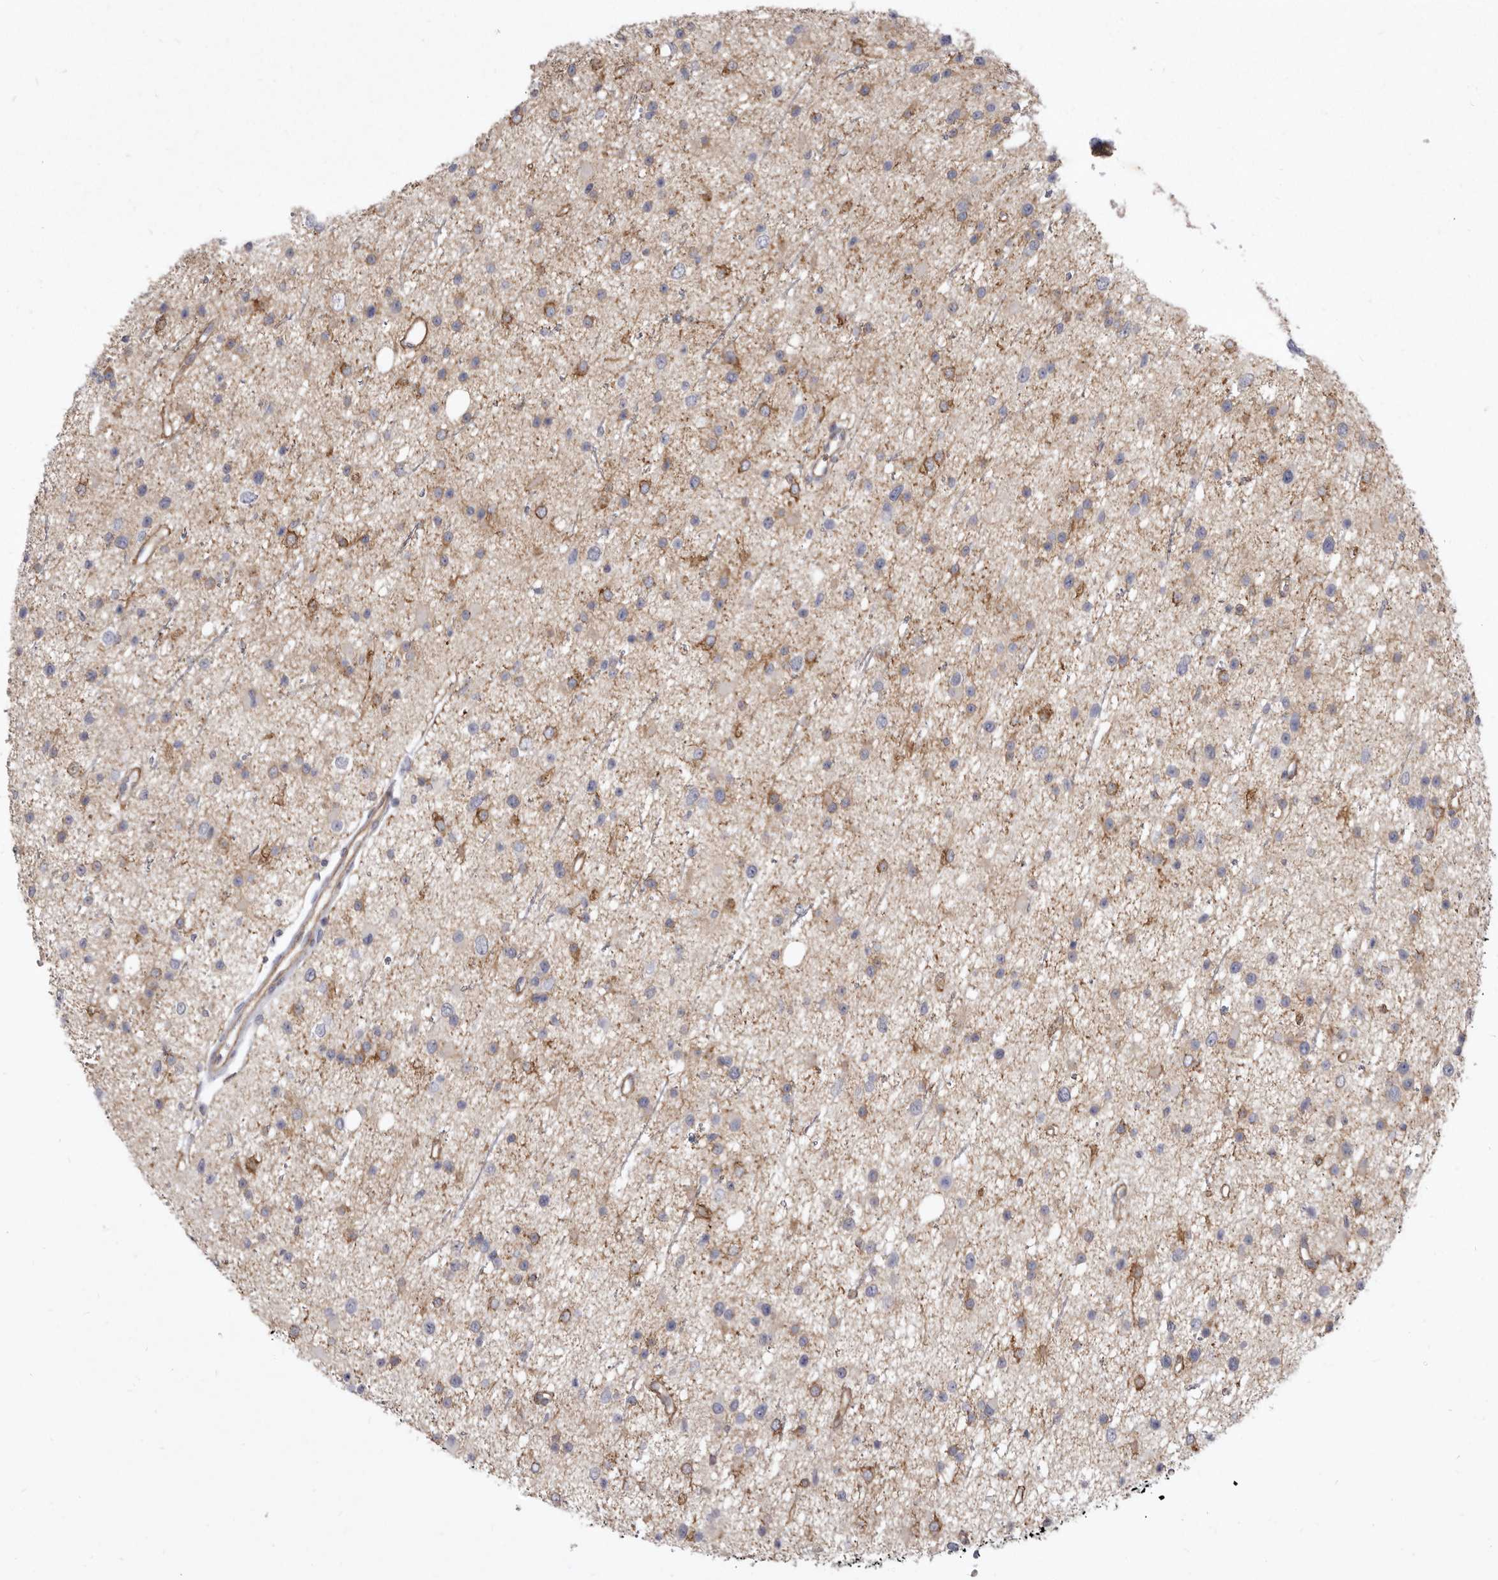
{"staining": {"intensity": "moderate", "quantity": "<25%", "location": "cytoplasmic/membranous"}, "tissue": "glioma", "cell_type": "Tumor cells", "image_type": "cancer", "snomed": [{"axis": "morphology", "description": "Glioma, malignant, Low grade"}, {"axis": "topography", "description": "Cerebral cortex"}], "caption": "Protein expression analysis of human malignant glioma (low-grade) reveals moderate cytoplasmic/membranous staining in approximately <25% of tumor cells. Nuclei are stained in blue.", "gene": "P2RX6", "patient": {"sex": "female", "age": 39}}